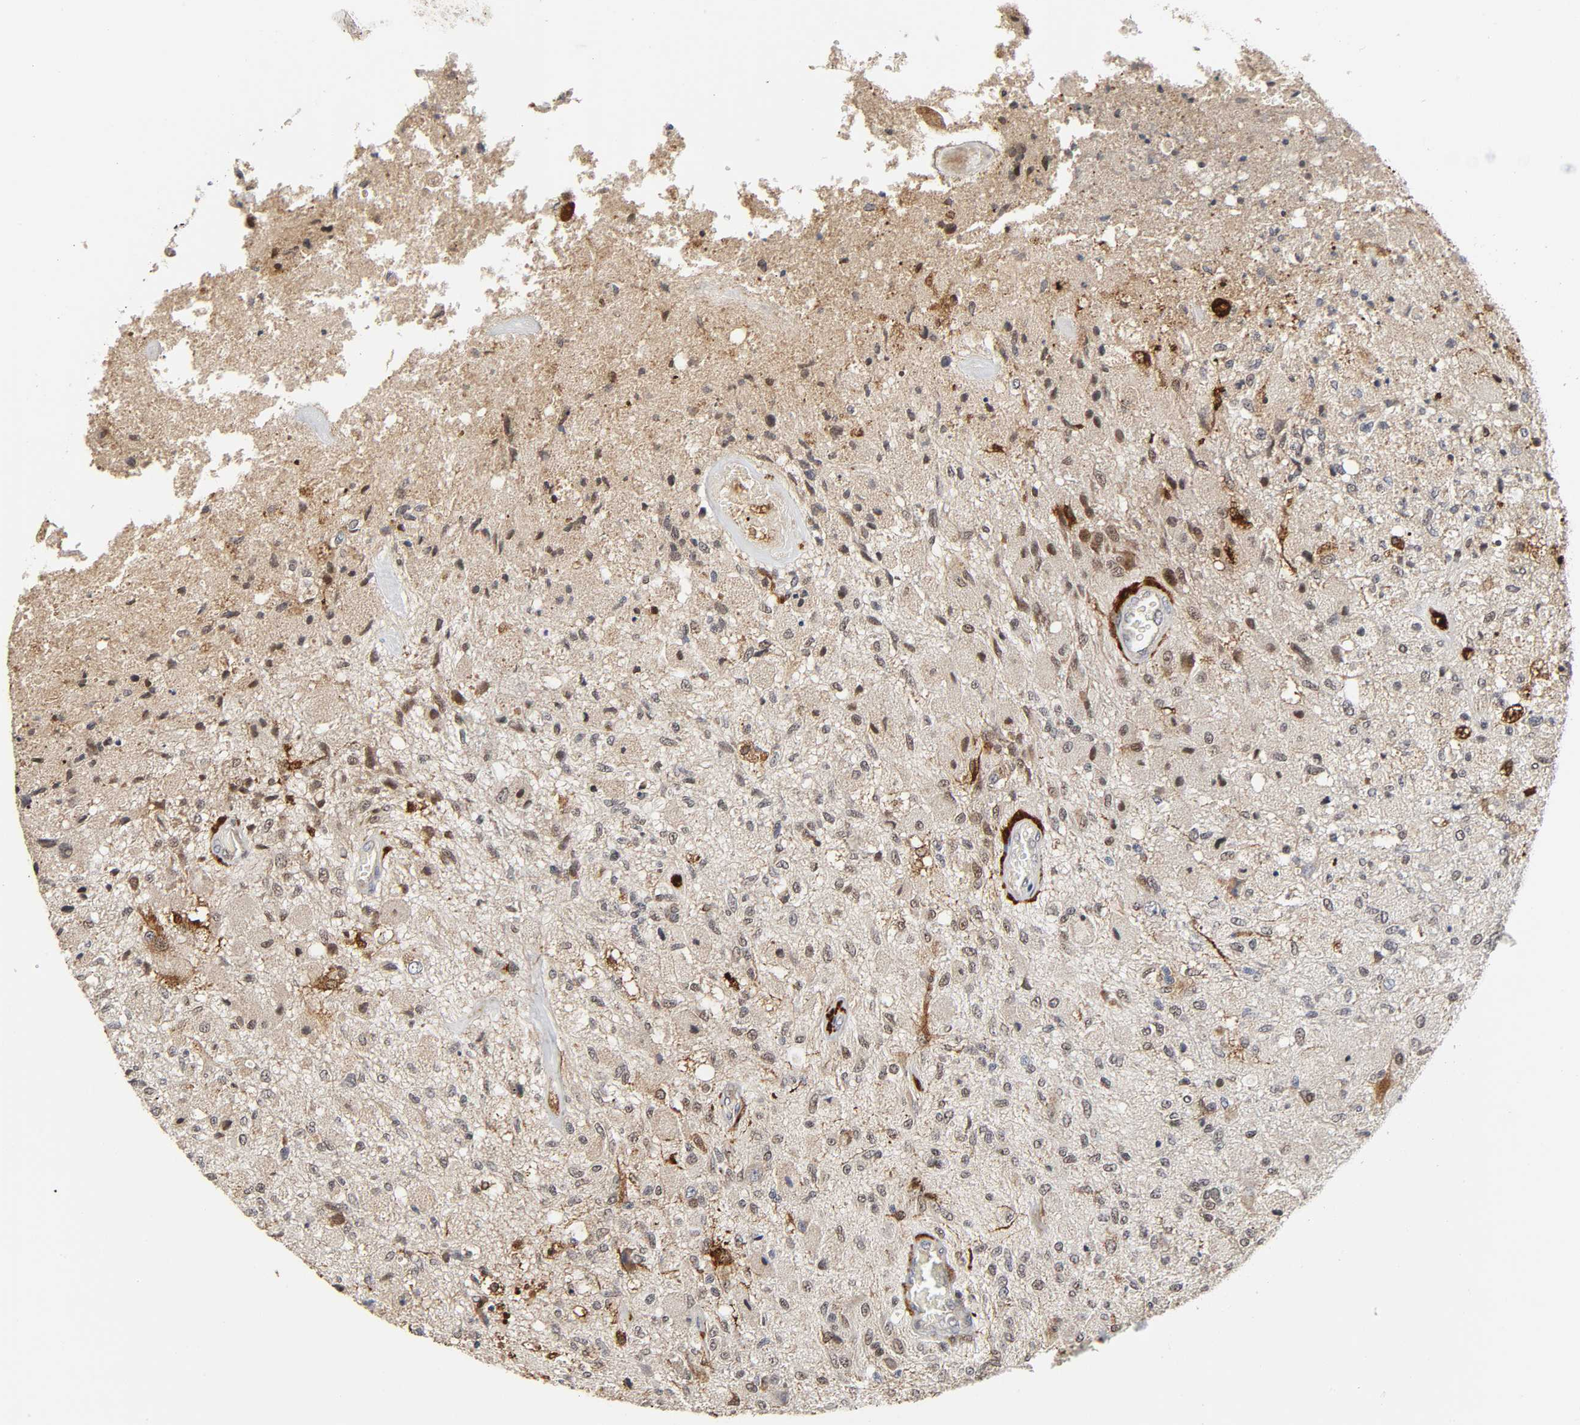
{"staining": {"intensity": "moderate", "quantity": "25%-75%", "location": "nuclear"}, "tissue": "glioma", "cell_type": "Tumor cells", "image_type": "cancer", "snomed": [{"axis": "morphology", "description": "Normal tissue, NOS"}, {"axis": "morphology", "description": "Glioma, malignant, High grade"}, {"axis": "topography", "description": "Cerebral cortex"}], "caption": "Moderate nuclear staining is present in about 25%-75% of tumor cells in glioma.", "gene": "KAT2B", "patient": {"sex": "male", "age": 77}}